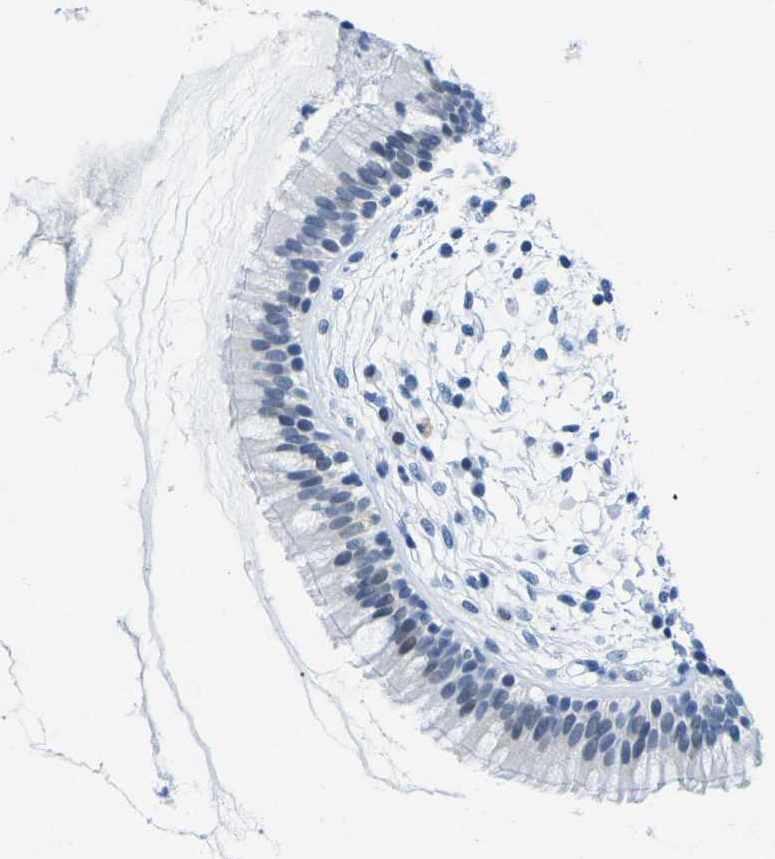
{"staining": {"intensity": "moderate", "quantity": "<25%", "location": "nuclear"}, "tissue": "nasopharynx", "cell_type": "Respiratory epithelial cells", "image_type": "normal", "snomed": [{"axis": "morphology", "description": "Normal tissue, NOS"}, {"axis": "topography", "description": "Nasopharynx"}], "caption": "Approximately <25% of respiratory epithelial cells in benign nasopharynx reveal moderate nuclear protein positivity as visualized by brown immunohistochemical staining.", "gene": "UBA7", "patient": {"sex": "male", "age": 21}}